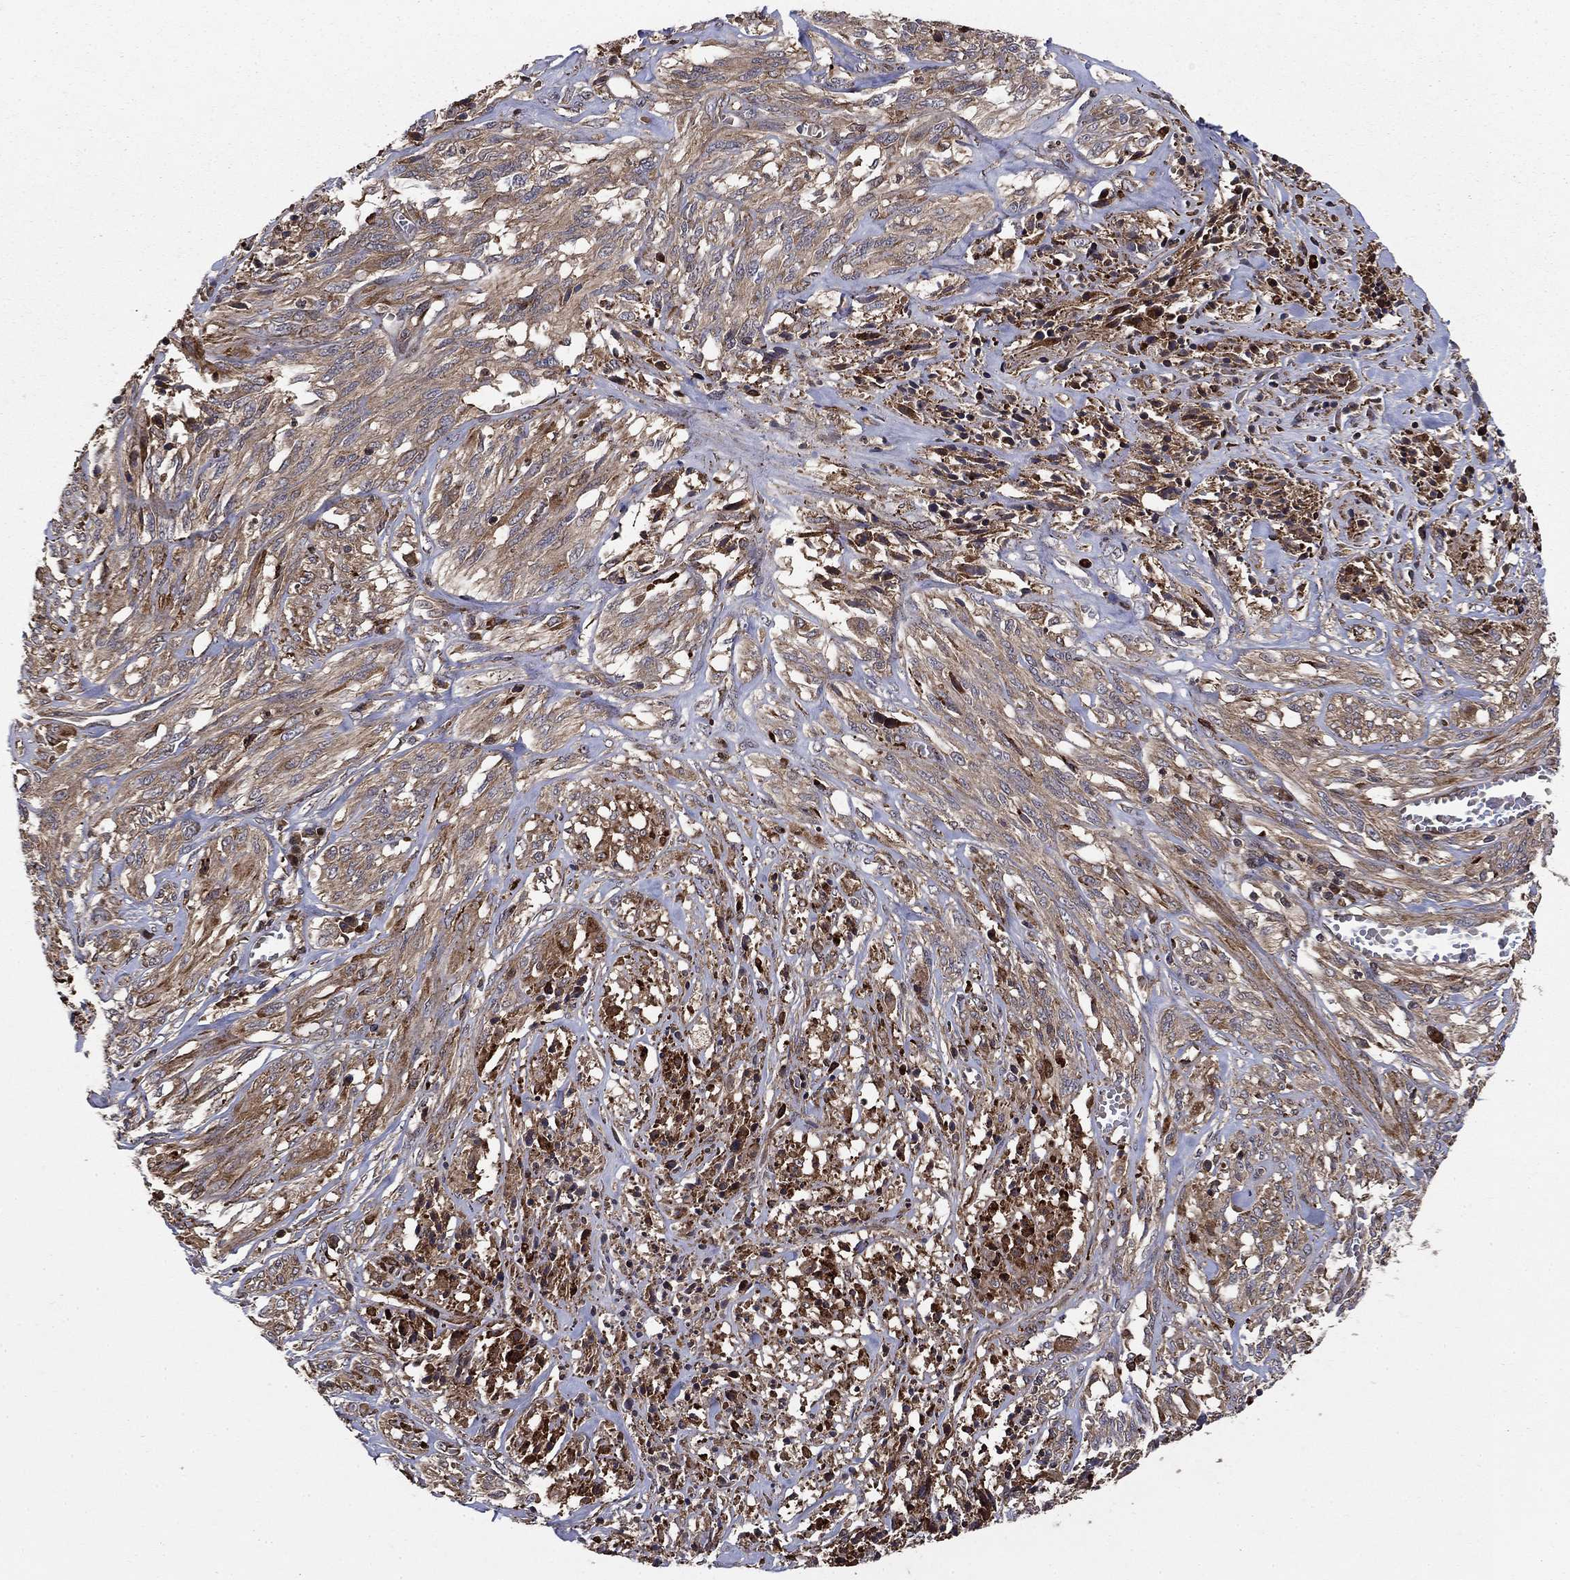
{"staining": {"intensity": "moderate", "quantity": "25%-75%", "location": "cytoplasmic/membranous"}, "tissue": "melanoma", "cell_type": "Tumor cells", "image_type": "cancer", "snomed": [{"axis": "morphology", "description": "Malignant melanoma, NOS"}, {"axis": "topography", "description": "Skin"}], "caption": "Malignant melanoma tissue demonstrates moderate cytoplasmic/membranous positivity in approximately 25%-75% of tumor cells, visualized by immunohistochemistry.", "gene": "BABAM2", "patient": {"sex": "female", "age": 91}}